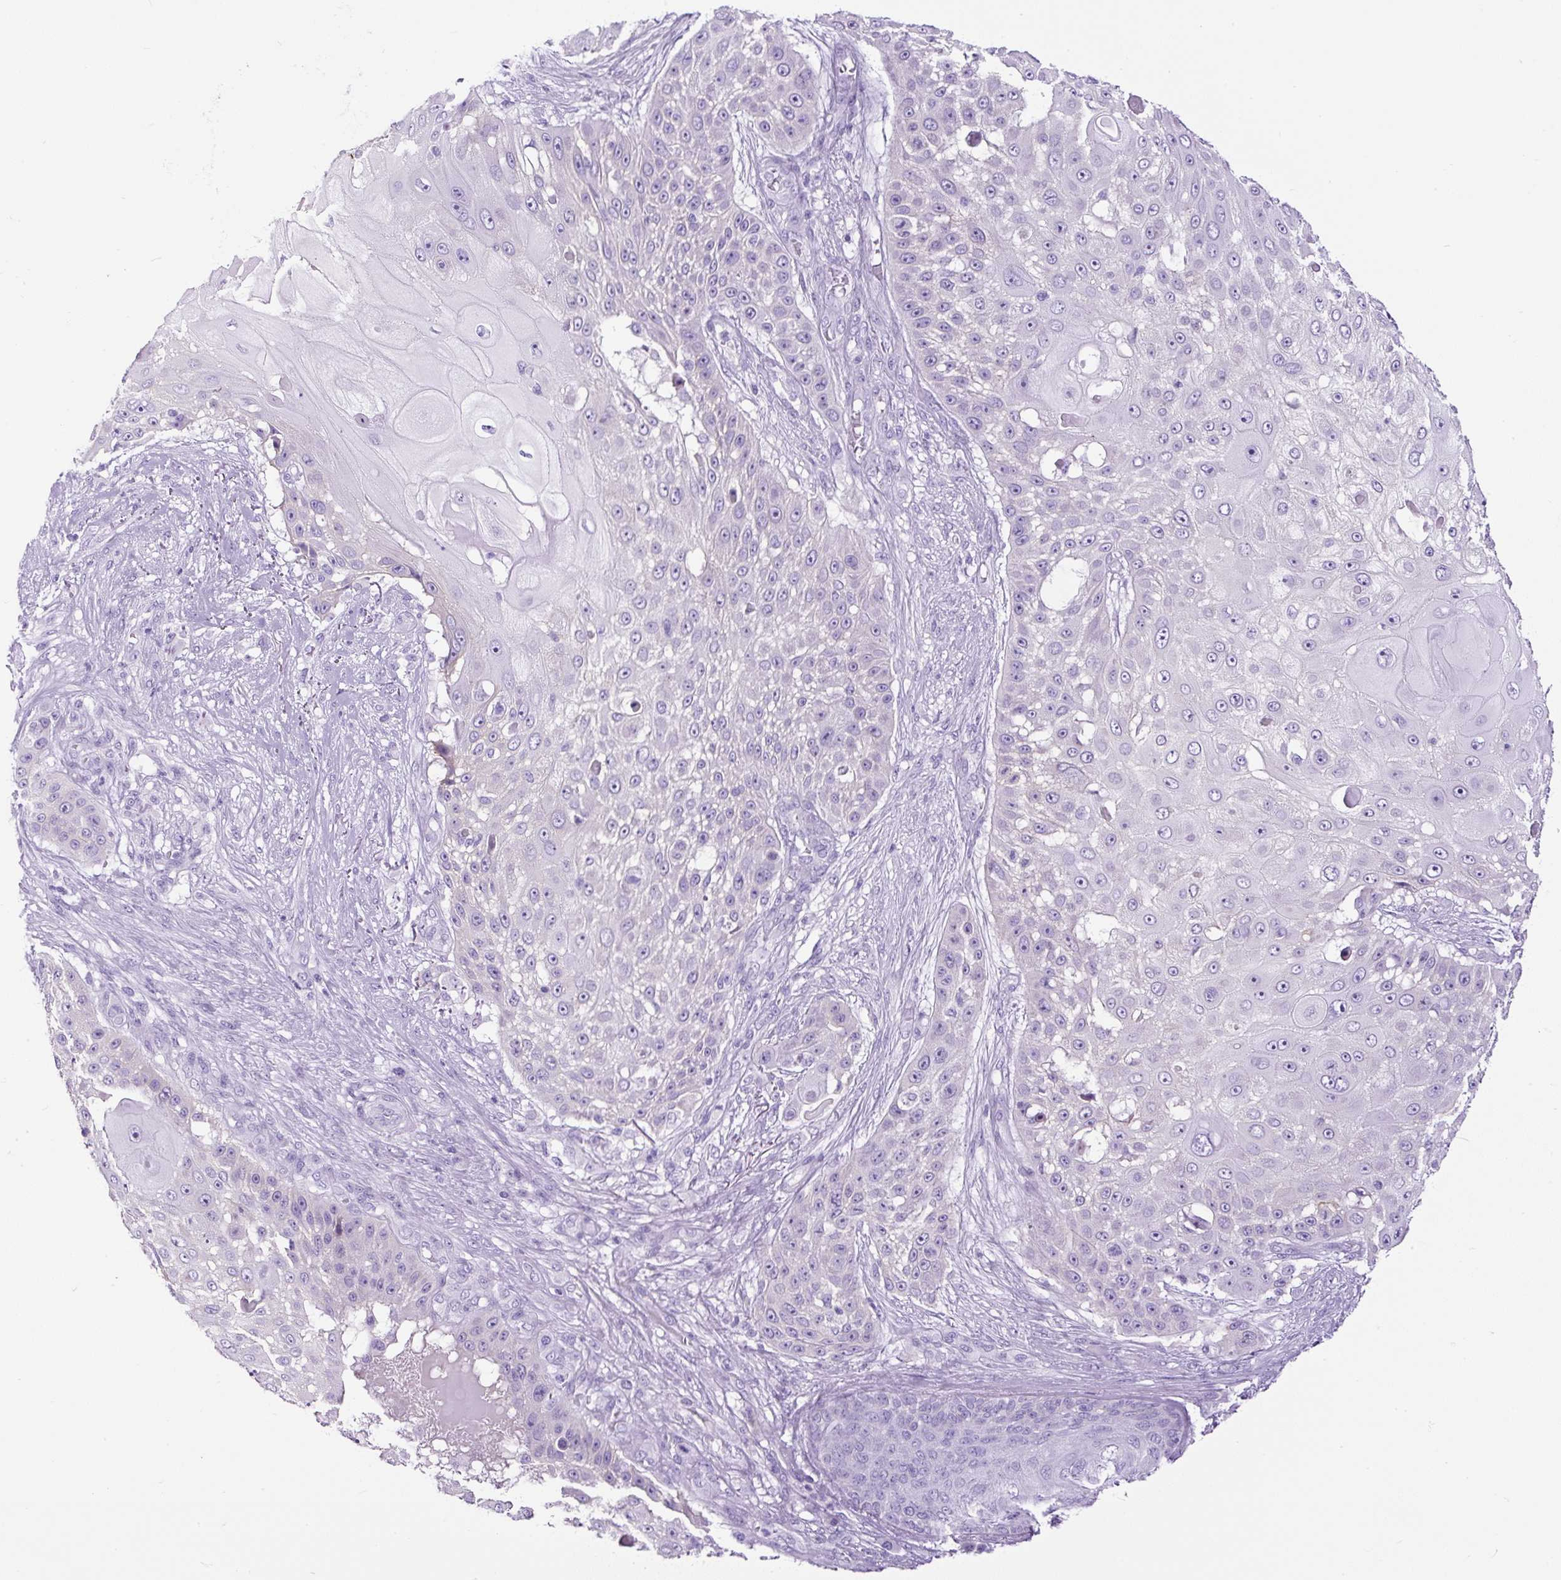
{"staining": {"intensity": "negative", "quantity": "none", "location": "none"}, "tissue": "skin cancer", "cell_type": "Tumor cells", "image_type": "cancer", "snomed": [{"axis": "morphology", "description": "Squamous cell carcinoma, NOS"}, {"axis": "topography", "description": "Skin"}], "caption": "An immunohistochemistry (IHC) histopathology image of skin cancer is shown. There is no staining in tumor cells of skin cancer.", "gene": "PDIA2", "patient": {"sex": "female", "age": 86}}